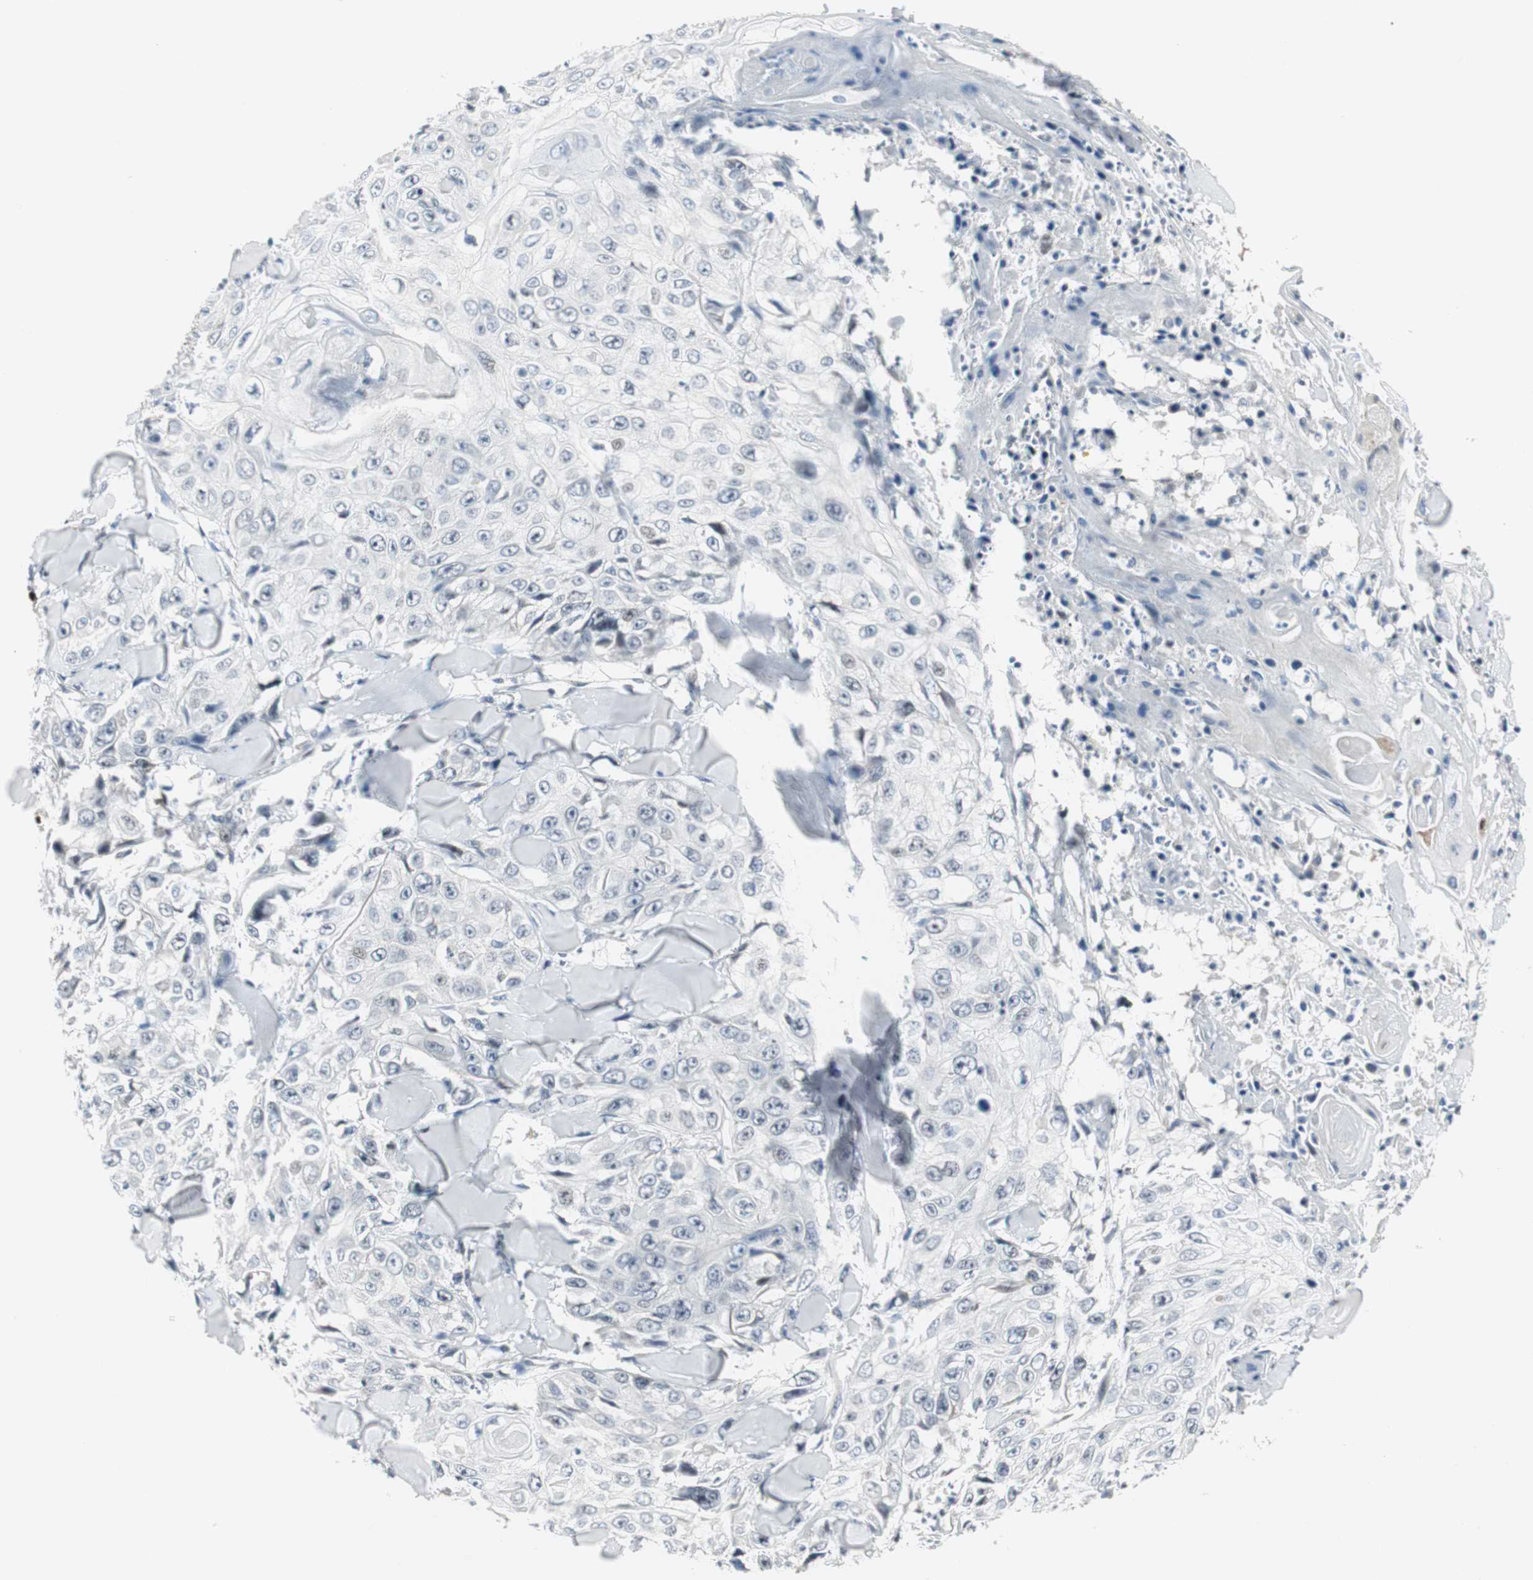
{"staining": {"intensity": "negative", "quantity": "none", "location": "none"}, "tissue": "skin cancer", "cell_type": "Tumor cells", "image_type": "cancer", "snomed": [{"axis": "morphology", "description": "Squamous cell carcinoma, NOS"}, {"axis": "topography", "description": "Skin"}], "caption": "Protein analysis of skin squamous cell carcinoma demonstrates no significant positivity in tumor cells. (DAB (3,3'-diaminobenzidine) immunohistochemistry (IHC) with hematoxylin counter stain).", "gene": "MTA1", "patient": {"sex": "male", "age": 86}}